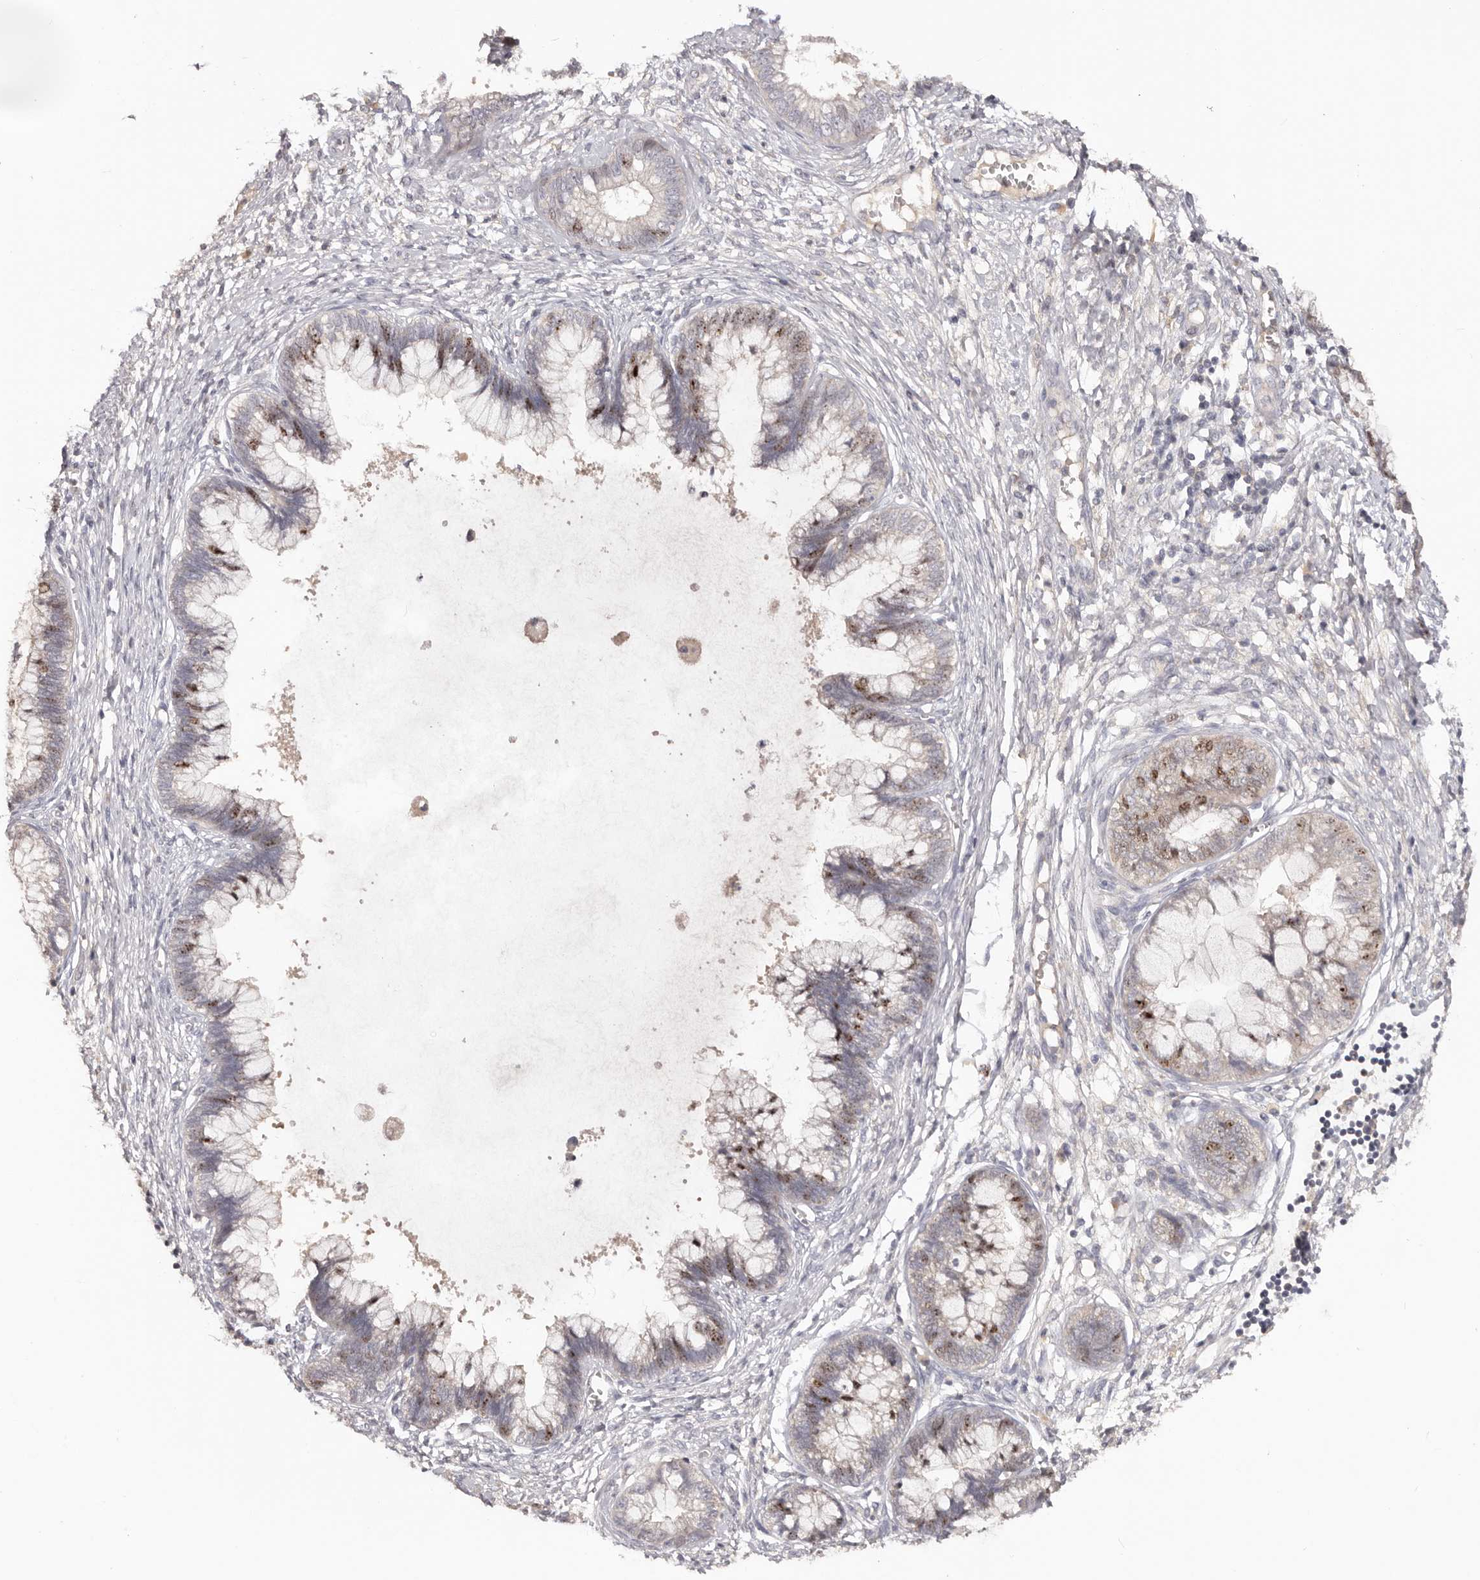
{"staining": {"intensity": "moderate", "quantity": "25%-75%", "location": "nuclear"}, "tissue": "cervical cancer", "cell_type": "Tumor cells", "image_type": "cancer", "snomed": [{"axis": "morphology", "description": "Adenocarcinoma, NOS"}, {"axis": "topography", "description": "Cervix"}], "caption": "This image reveals adenocarcinoma (cervical) stained with IHC to label a protein in brown. The nuclear of tumor cells show moderate positivity for the protein. Nuclei are counter-stained blue.", "gene": "CCDC190", "patient": {"sex": "female", "age": 44}}